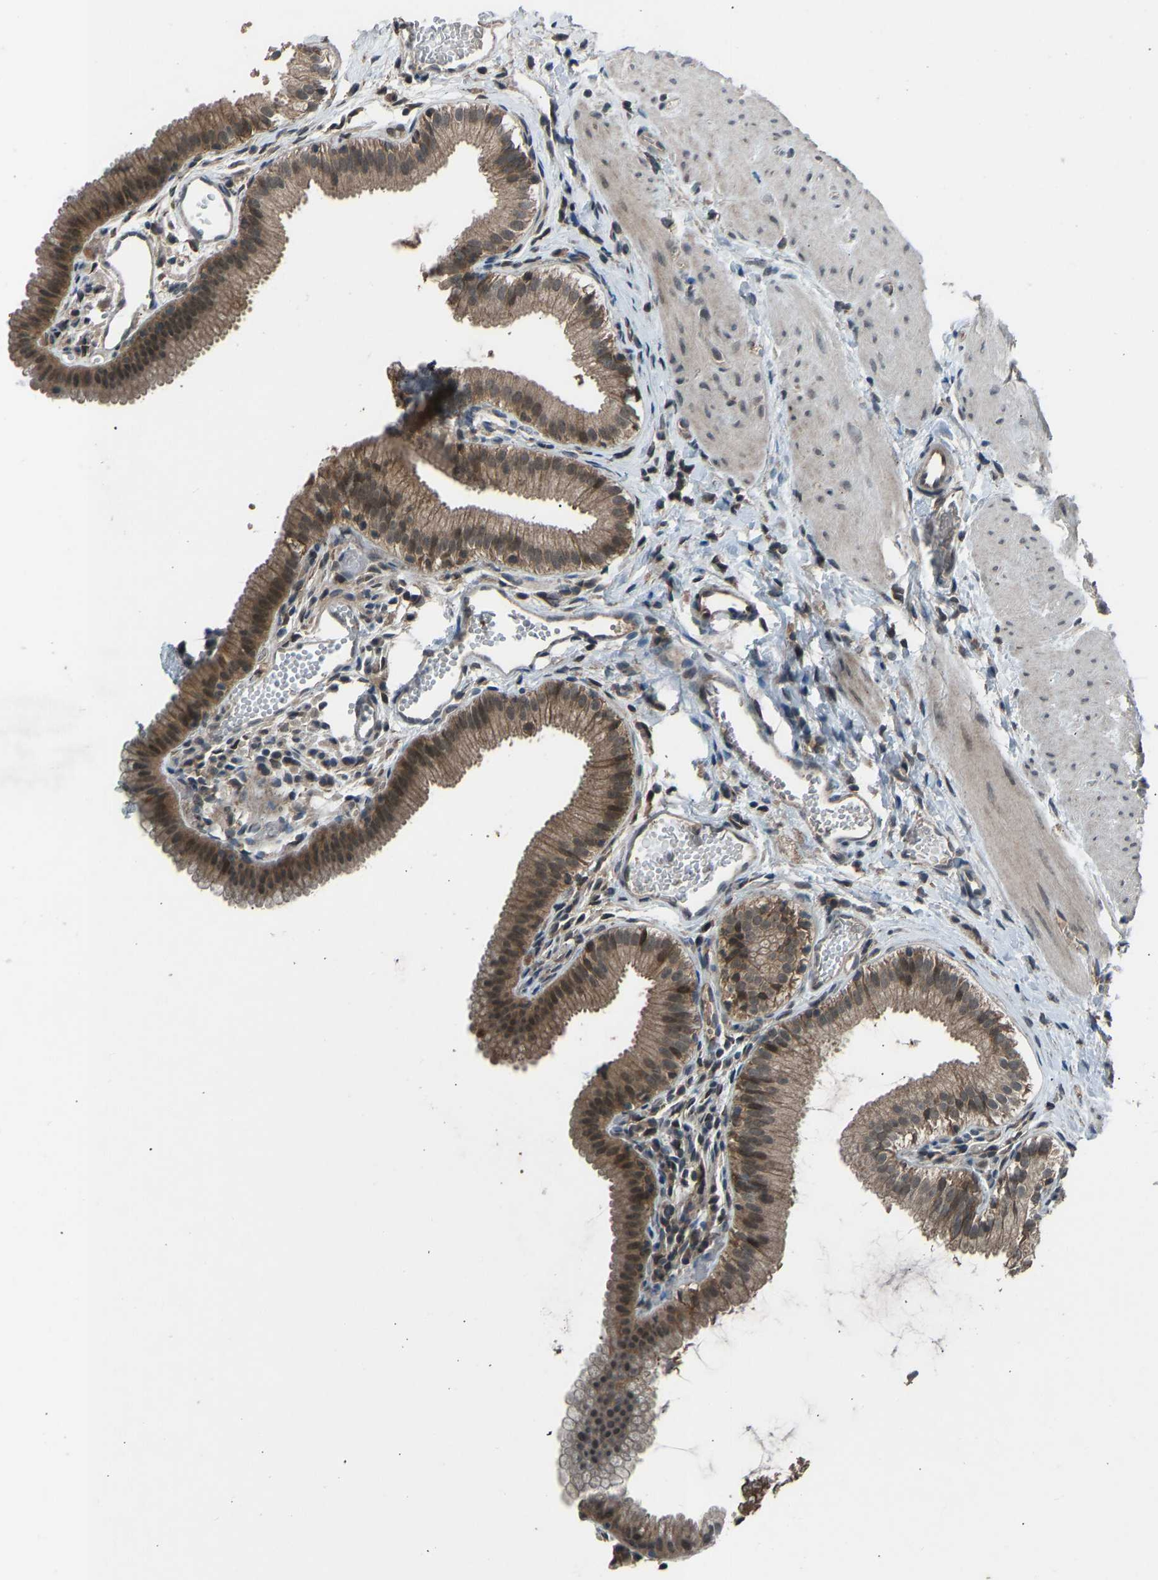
{"staining": {"intensity": "strong", "quantity": ">75%", "location": "cytoplasmic/membranous,nuclear"}, "tissue": "gallbladder", "cell_type": "Glandular cells", "image_type": "normal", "snomed": [{"axis": "morphology", "description": "Normal tissue, NOS"}, {"axis": "topography", "description": "Gallbladder"}], "caption": "This histopathology image displays benign gallbladder stained with IHC to label a protein in brown. The cytoplasmic/membranous,nuclear of glandular cells show strong positivity for the protein. Nuclei are counter-stained blue.", "gene": "SLC43A1", "patient": {"sex": "female", "age": 26}}